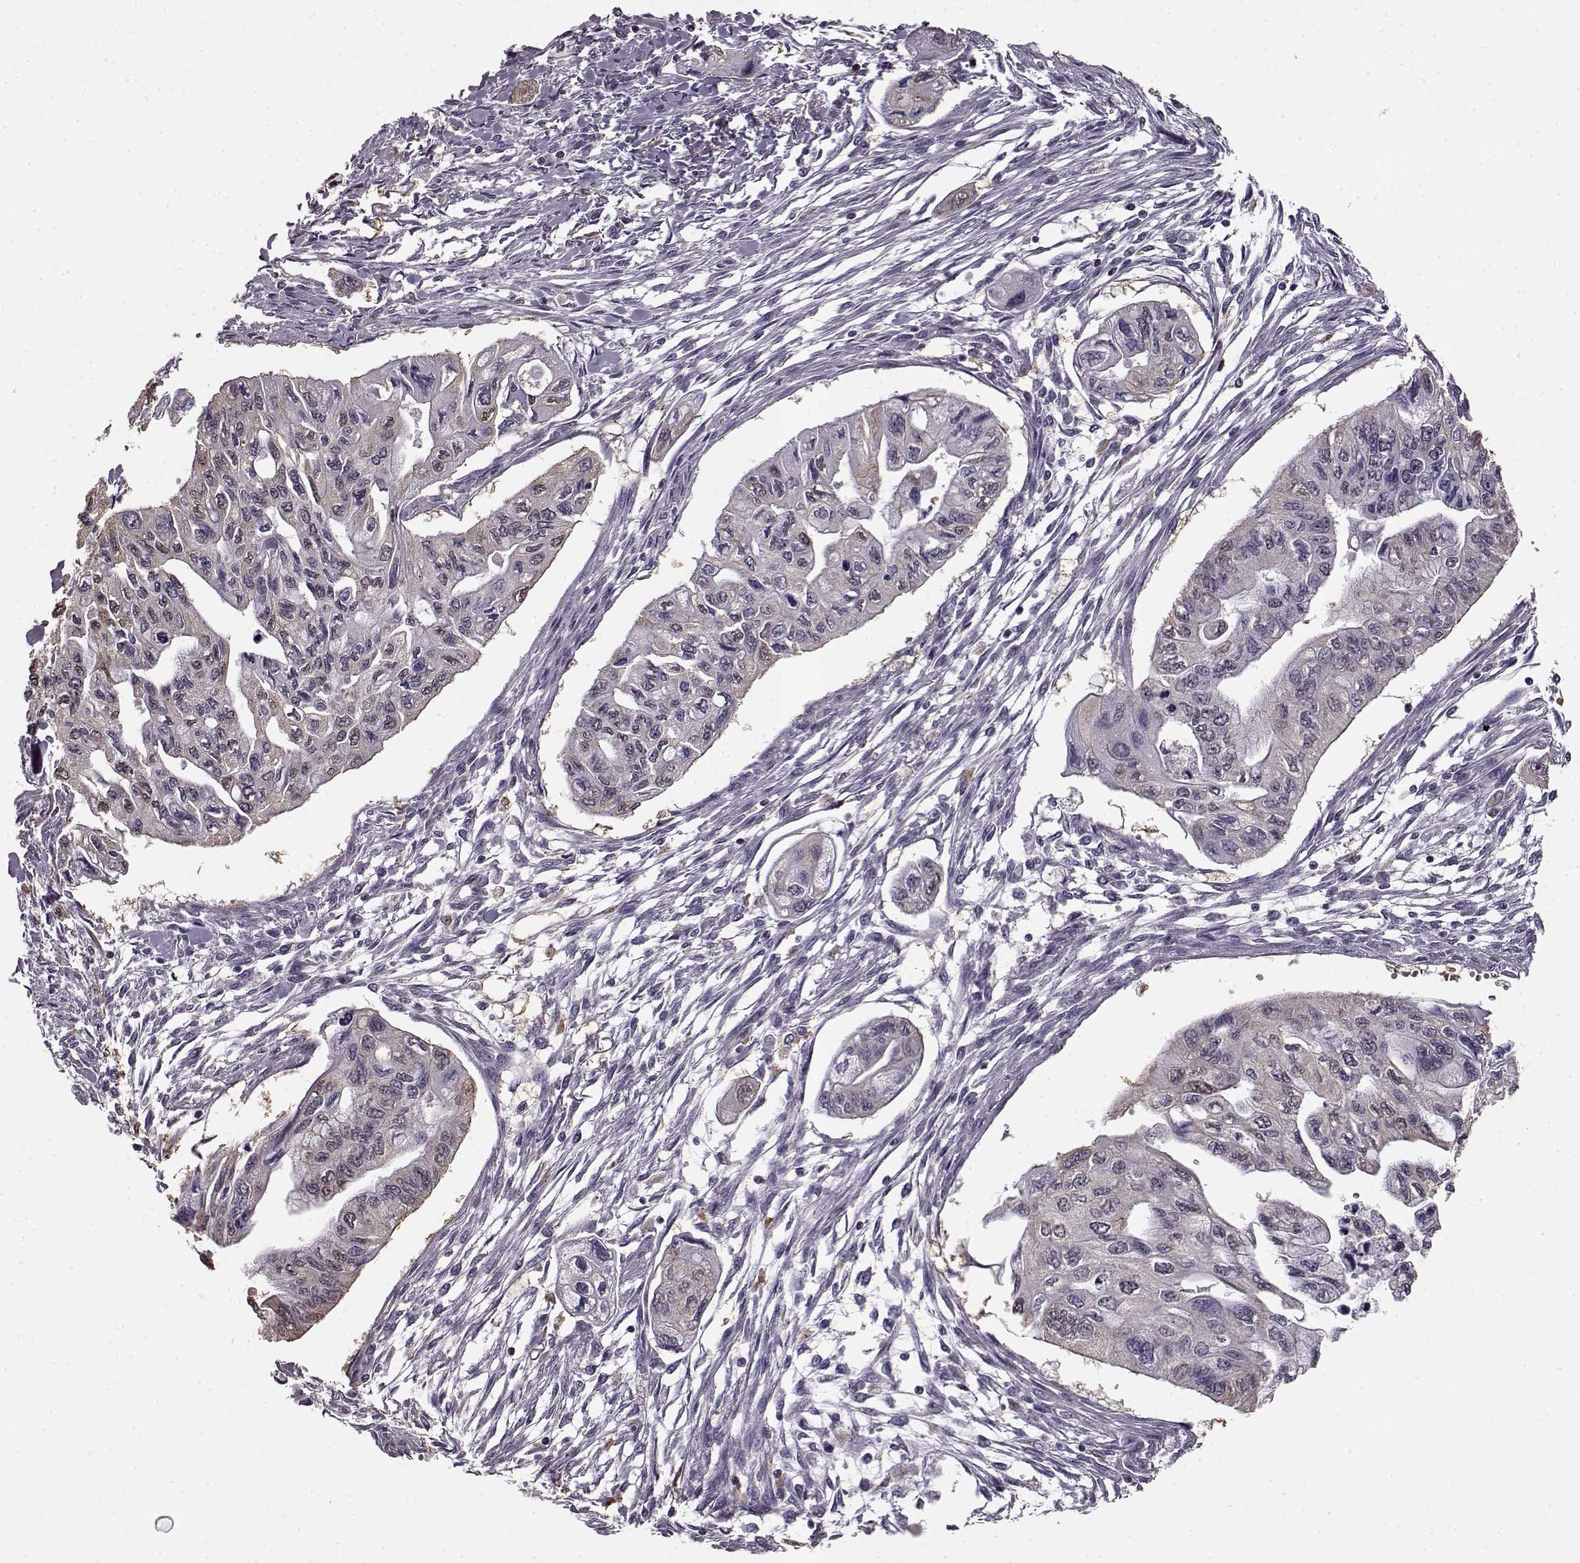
{"staining": {"intensity": "negative", "quantity": "none", "location": "none"}, "tissue": "pancreatic cancer", "cell_type": "Tumor cells", "image_type": "cancer", "snomed": [{"axis": "morphology", "description": "Adenocarcinoma, NOS"}, {"axis": "topography", "description": "Pancreas"}], "caption": "Immunohistochemical staining of human pancreatic cancer exhibits no significant expression in tumor cells.", "gene": "RP1L1", "patient": {"sex": "female", "age": 76}}